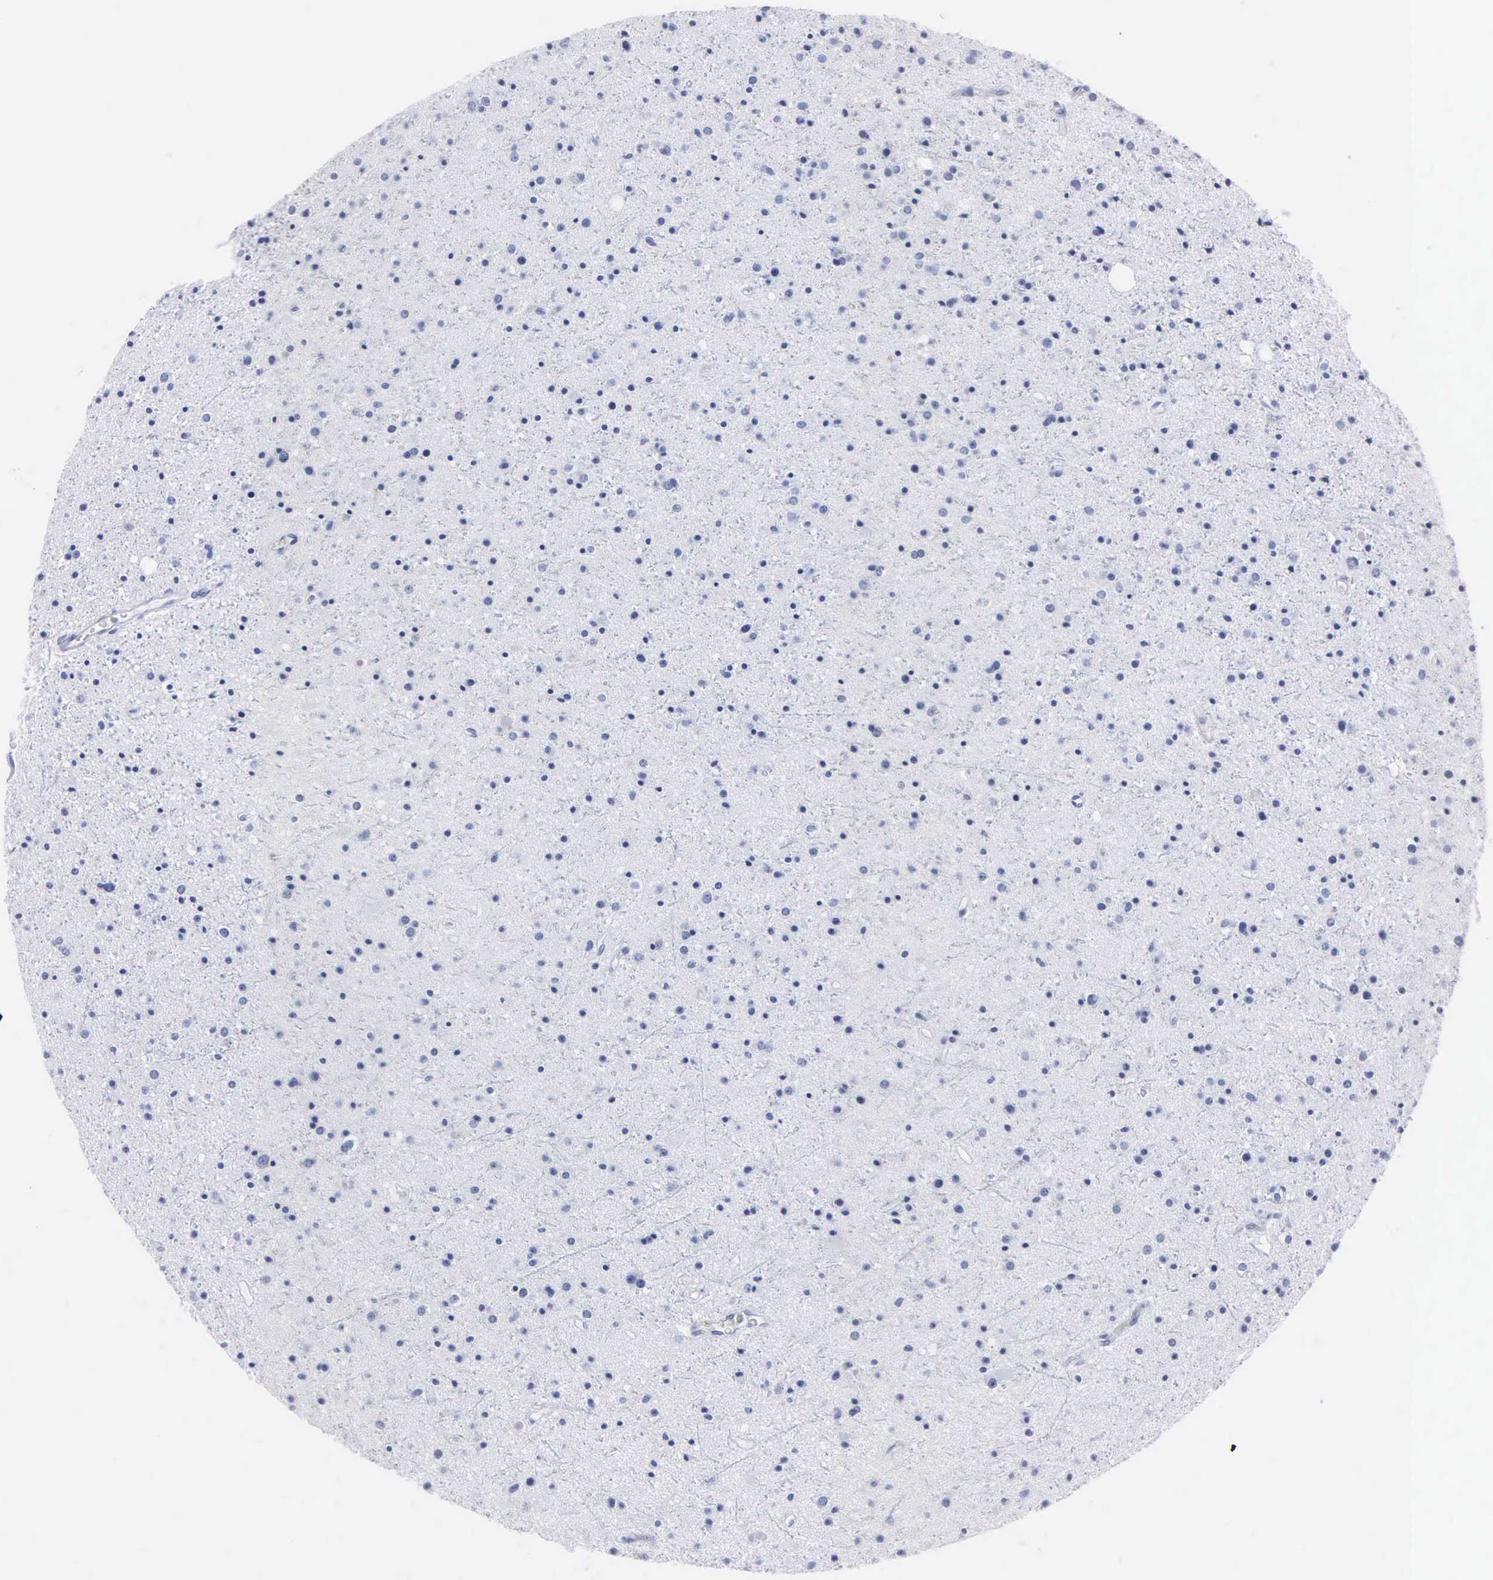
{"staining": {"intensity": "negative", "quantity": "none", "location": "none"}, "tissue": "glioma", "cell_type": "Tumor cells", "image_type": "cancer", "snomed": [{"axis": "morphology", "description": "Glioma, malignant, Low grade"}, {"axis": "topography", "description": "Brain"}], "caption": "DAB immunohistochemical staining of glioma exhibits no significant staining in tumor cells. Nuclei are stained in blue.", "gene": "MB", "patient": {"sex": "female", "age": 46}}